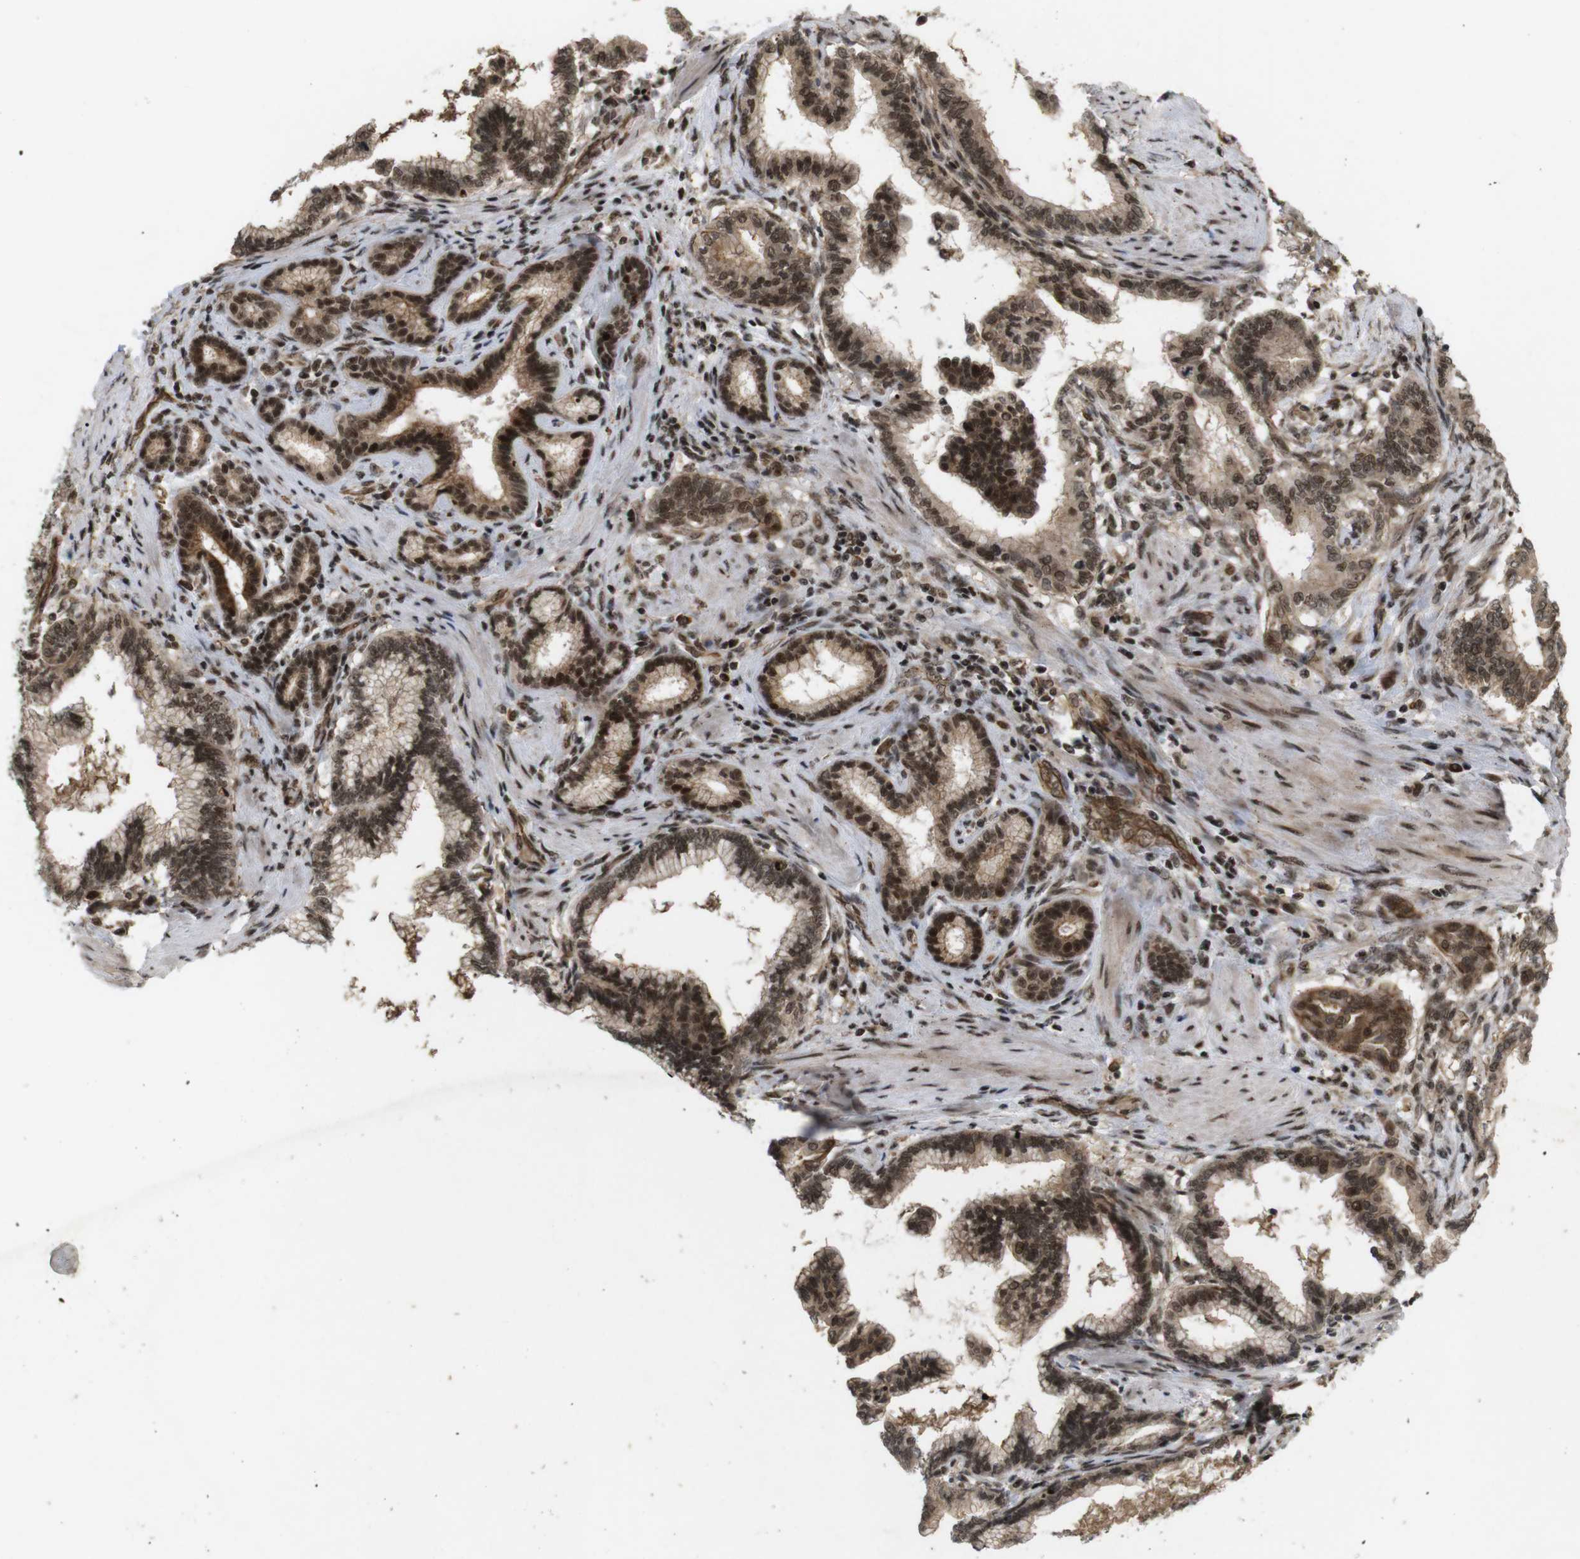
{"staining": {"intensity": "strong", "quantity": ">75%", "location": "cytoplasmic/membranous,nuclear"}, "tissue": "pancreatic cancer", "cell_type": "Tumor cells", "image_type": "cancer", "snomed": [{"axis": "morphology", "description": "Adenocarcinoma, NOS"}, {"axis": "topography", "description": "Pancreas"}], "caption": "Protein expression analysis of pancreatic cancer shows strong cytoplasmic/membranous and nuclear staining in about >75% of tumor cells.", "gene": "SP2", "patient": {"sex": "female", "age": 64}}